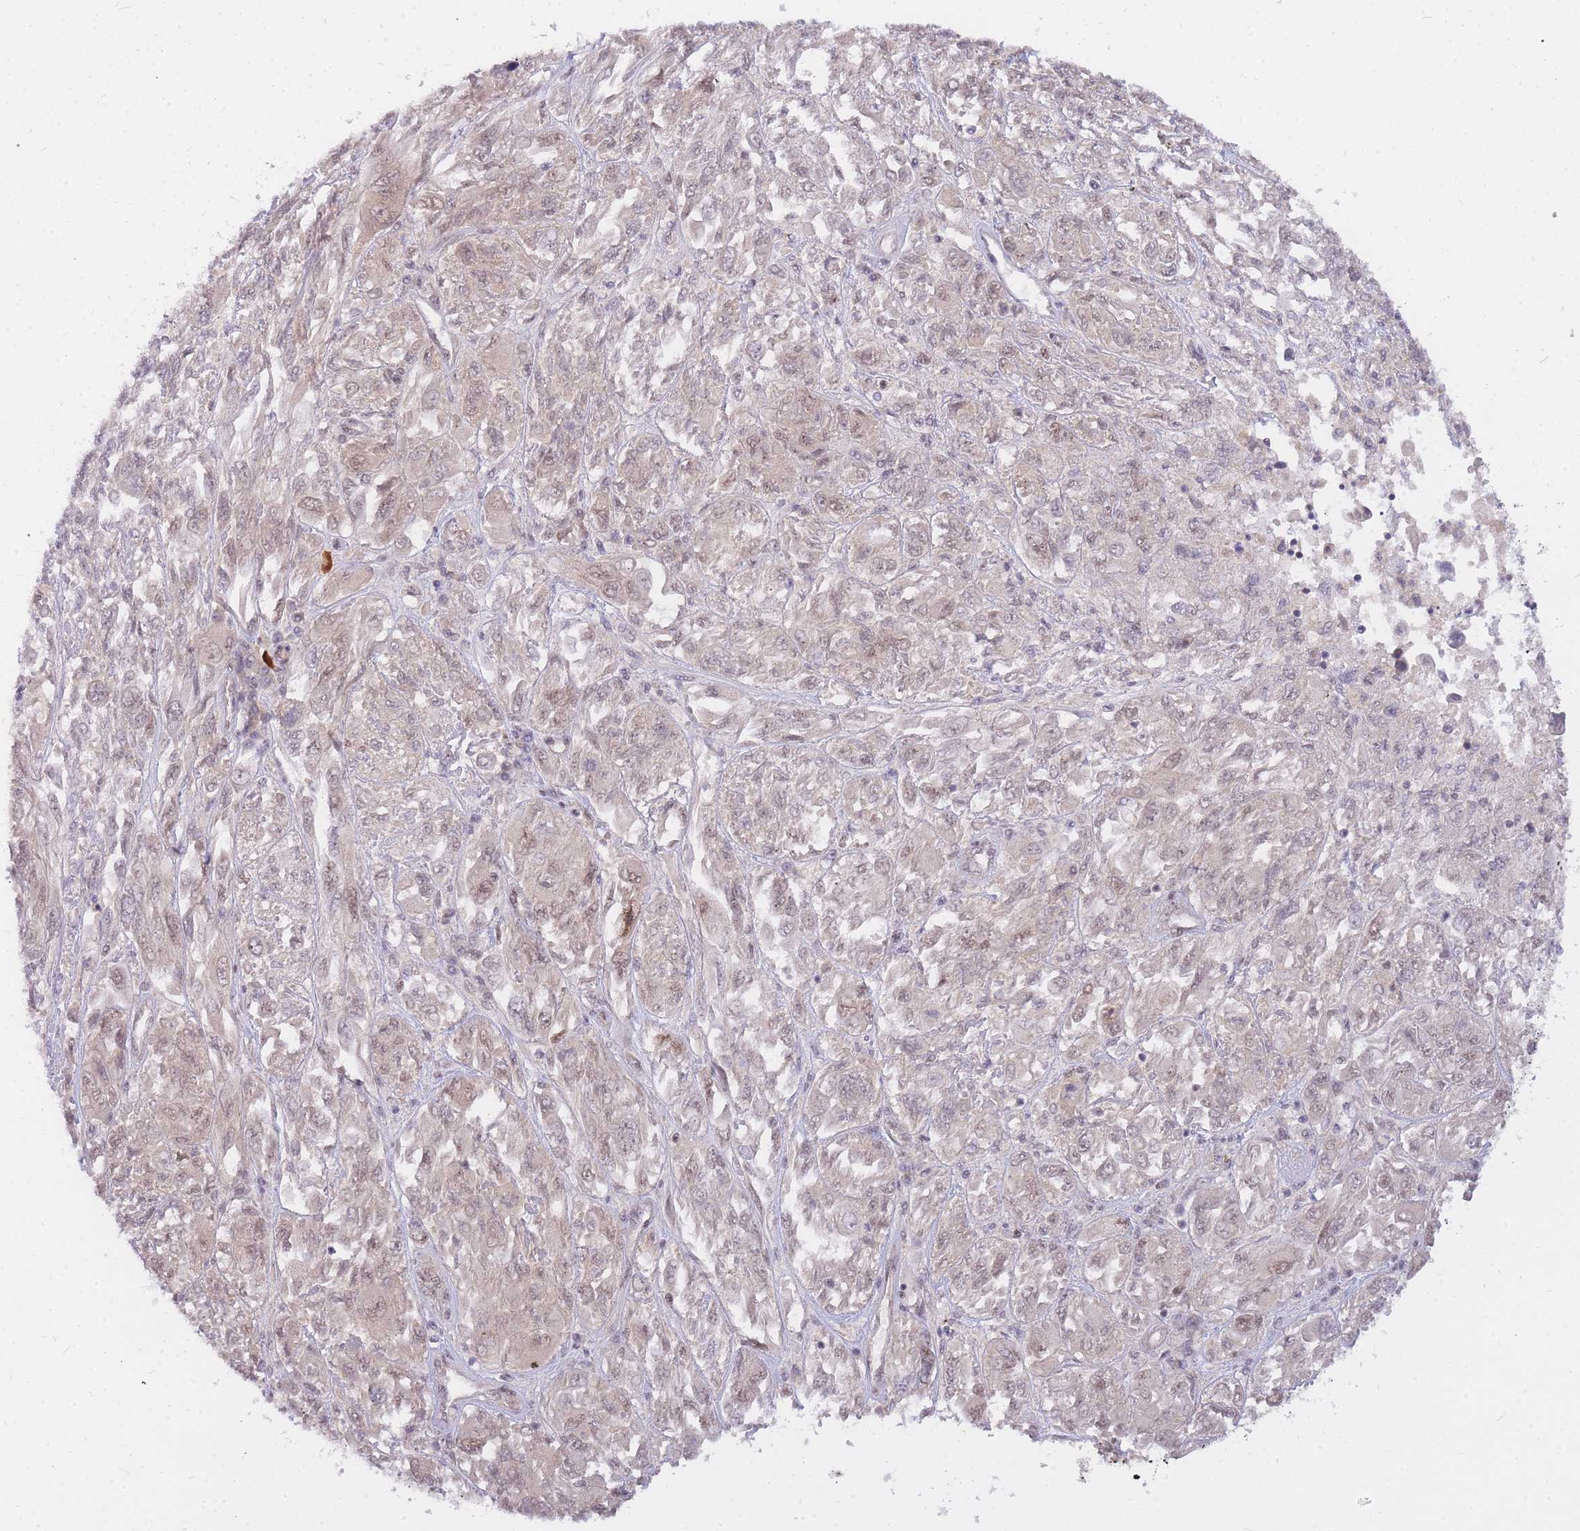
{"staining": {"intensity": "moderate", "quantity": "<25%", "location": "nuclear"}, "tissue": "melanoma", "cell_type": "Tumor cells", "image_type": "cancer", "snomed": [{"axis": "morphology", "description": "Malignant melanoma, NOS"}, {"axis": "topography", "description": "Skin"}], "caption": "Approximately <25% of tumor cells in human malignant melanoma reveal moderate nuclear protein staining as visualized by brown immunohistochemical staining.", "gene": "TLE2", "patient": {"sex": "female", "age": 91}}